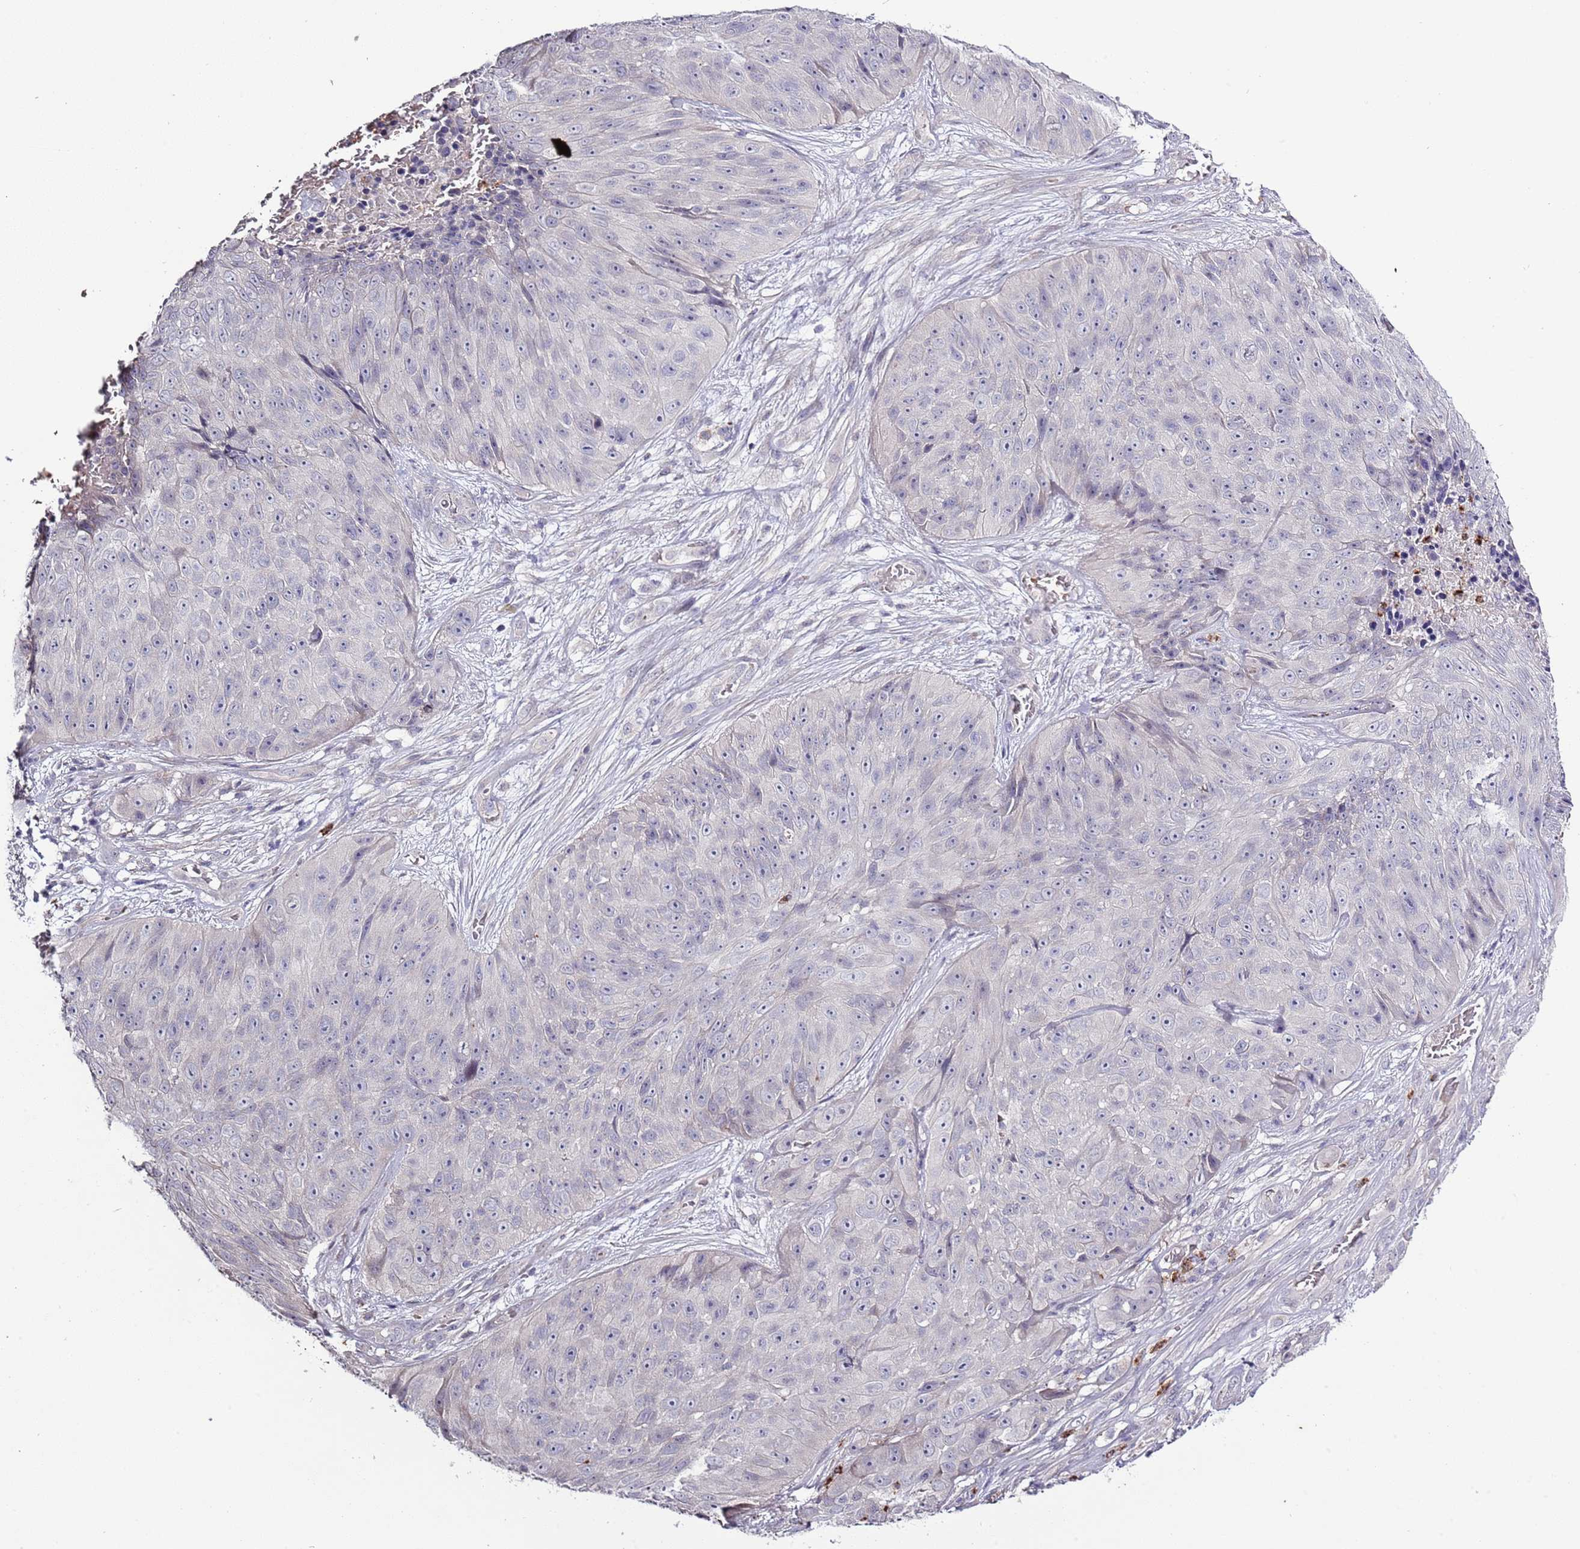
{"staining": {"intensity": "negative", "quantity": "none", "location": "none"}, "tissue": "skin cancer", "cell_type": "Tumor cells", "image_type": "cancer", "snomed": [{"axis": "morphology", "description": "Squamous cell carcinoma, NOS"}, {"axis": "topography", "description": "Skin"}], "caption": "DAB immunohistochemical staining of human skin cancer demonstrates no significant expression in tumor cells.", "gene": "P2RY13", "patient": {"sex": "female", "age": 87}}